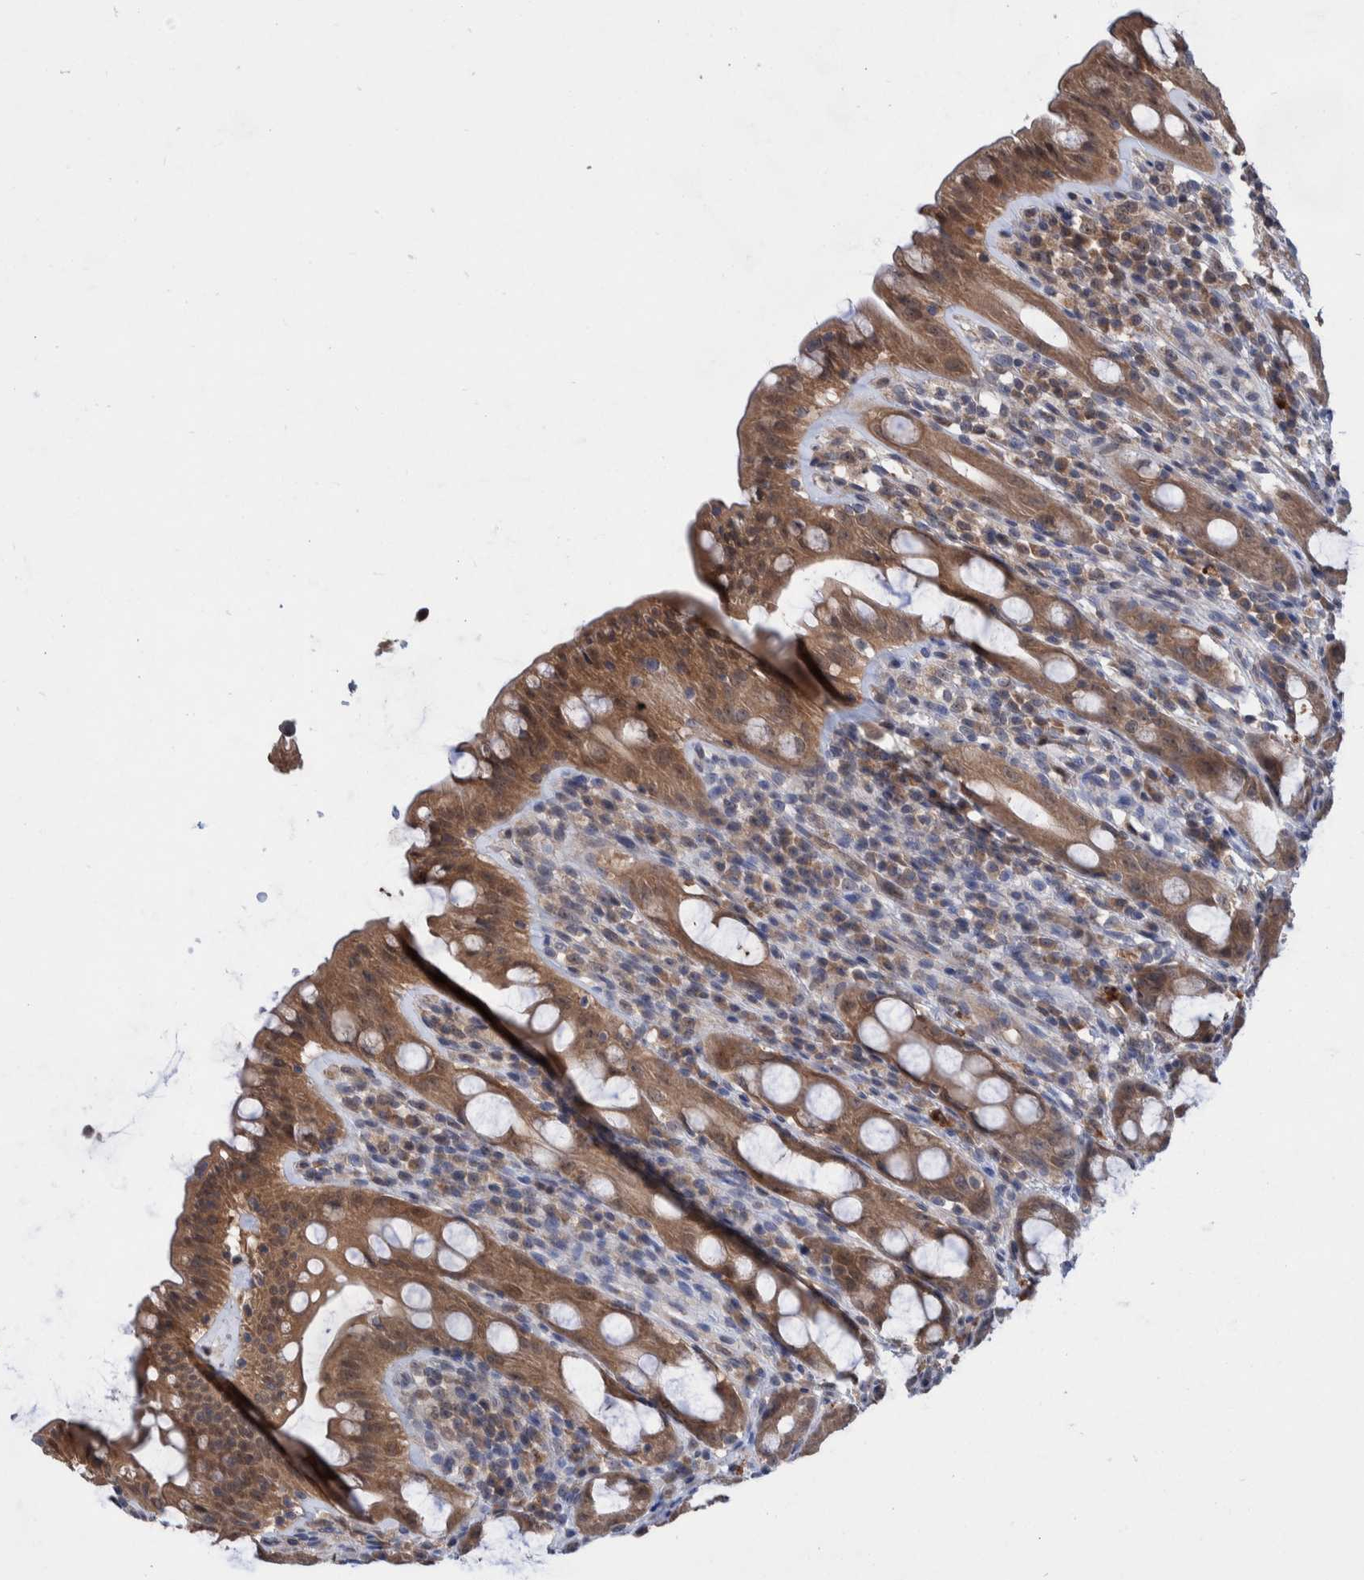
{"staining": {"intensity": "moderate", "quantity": ">75%", "location": "cytoplasmic/membranous"}, "tissue": "rectum", "cell_type": "Glandular cells", "image_type": "normal", "snomed": [{"axis": "morphology", "description": "Normal tissue, NOS"}, {"axis": "topography", "description": "Rectum"}], "caption": "Rectum stained with immunohistochemistry (IHC) exhibits moderate cytoplasmic/membranous staining in approximately >75% of glandular cells.", "gene": "PLPBP", "patient": {"sex": "male", "age": 44}}